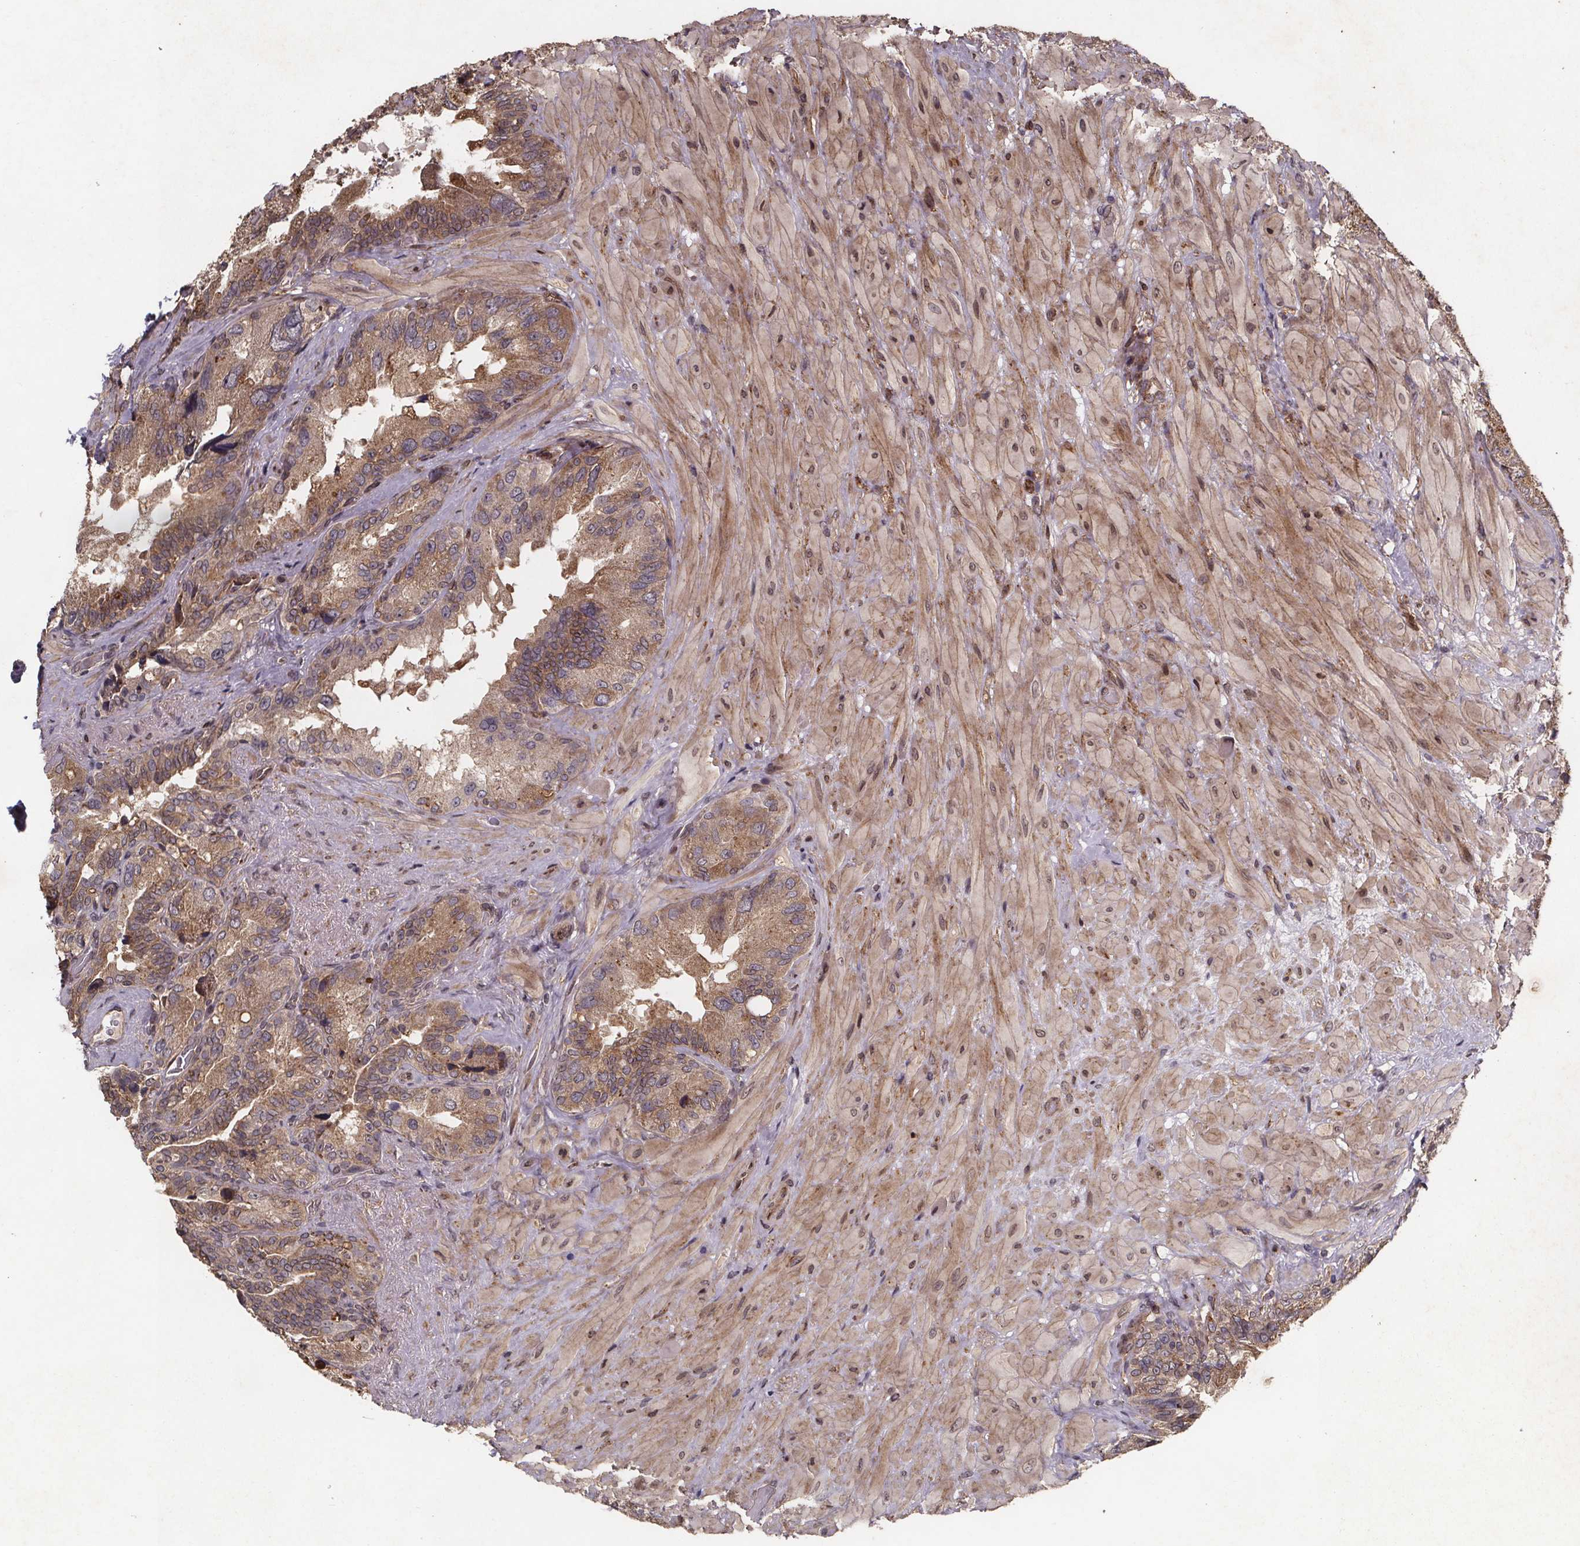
{"staining": {"intensity": "moderate", "quantity": ">75%", "location": "cytoplasmic/membranous"}, "tissue": "seminal vesicle", "cell_type": "Glandular cells", "image_type": "normal", "snomed": [{"axis": "morphology", "description": "Normal tissue, NOS"}, {"axis": "topography", "description": "Seminal veicle"}], "caption": "IHC staining of unremarkable seminal vesicle, which demonstrates medium levels of moderate cytoplasmic/membranous positivity in approximately >75% of glandular cells indicating moderate cytoplasmic/membranous protein staining. The staining was performed using DAB (3,3'-diaminobenzidine) (brown) for protein detection and nuclei were counterstained in hematoxylin (blue).", "gene": "PIERCE2", "patient": {"sex": "male", "age": 69}}